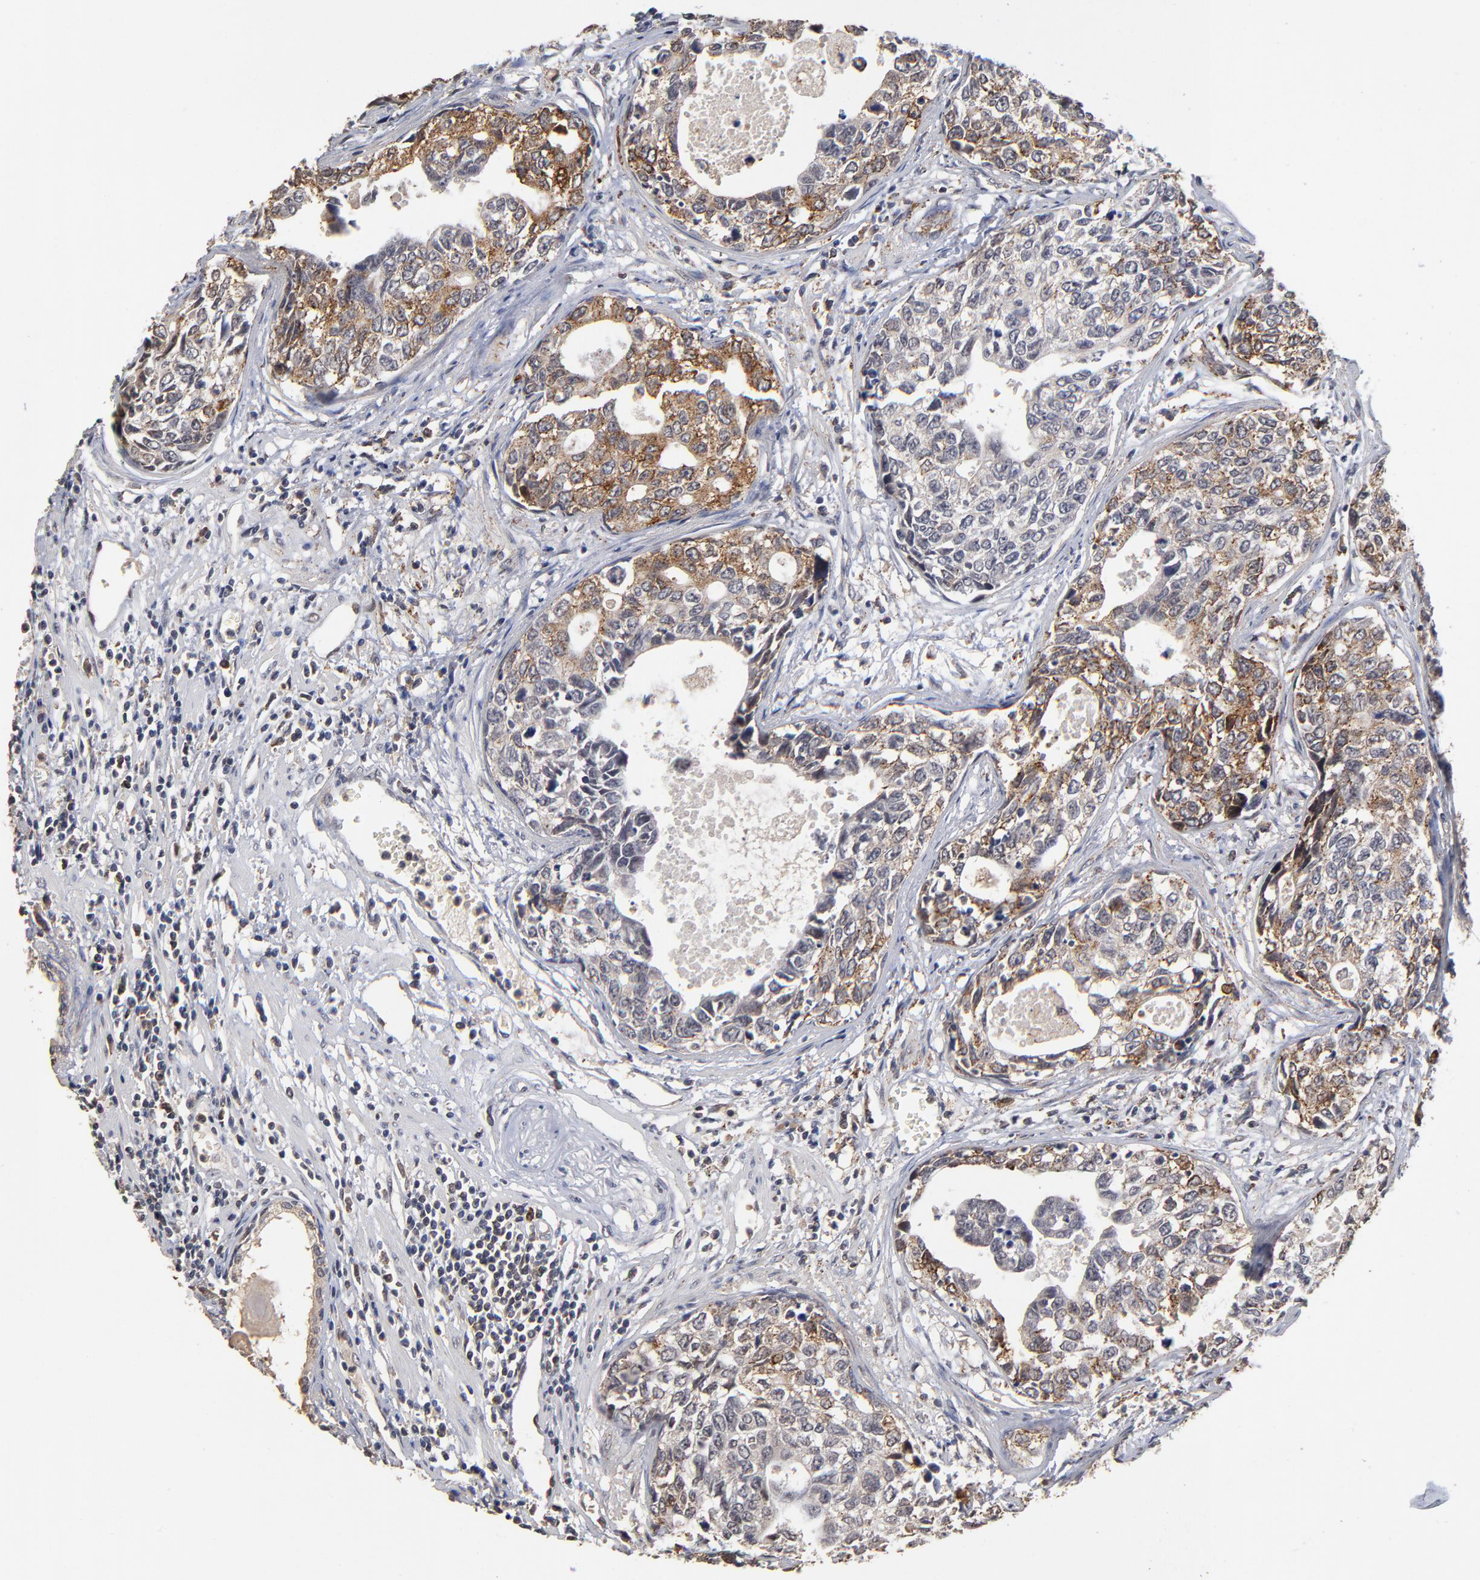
{"staining": {"intensity": "strong", "quantity": "25%-75%", "location": "cytoplasmic/membranous"}, "tissue": "urothelial cancer", "cell_type": "Tumor cells", "image_type": "cancer", "snomed": [{"axis": "morphology", "description": "Urothelial carcinoma, High grade"}, {"axis": "topography", "description": "Urinary bladder"}], "caption": "Human high-grade urothelial carcinoma stained for a protein (brown) reveals strong cytoplasmic/membranous positive expression in approximately 25%-75% of tumor cells.", "gene": "ASB8", "patient": {"sex": "male", "age": 81}}